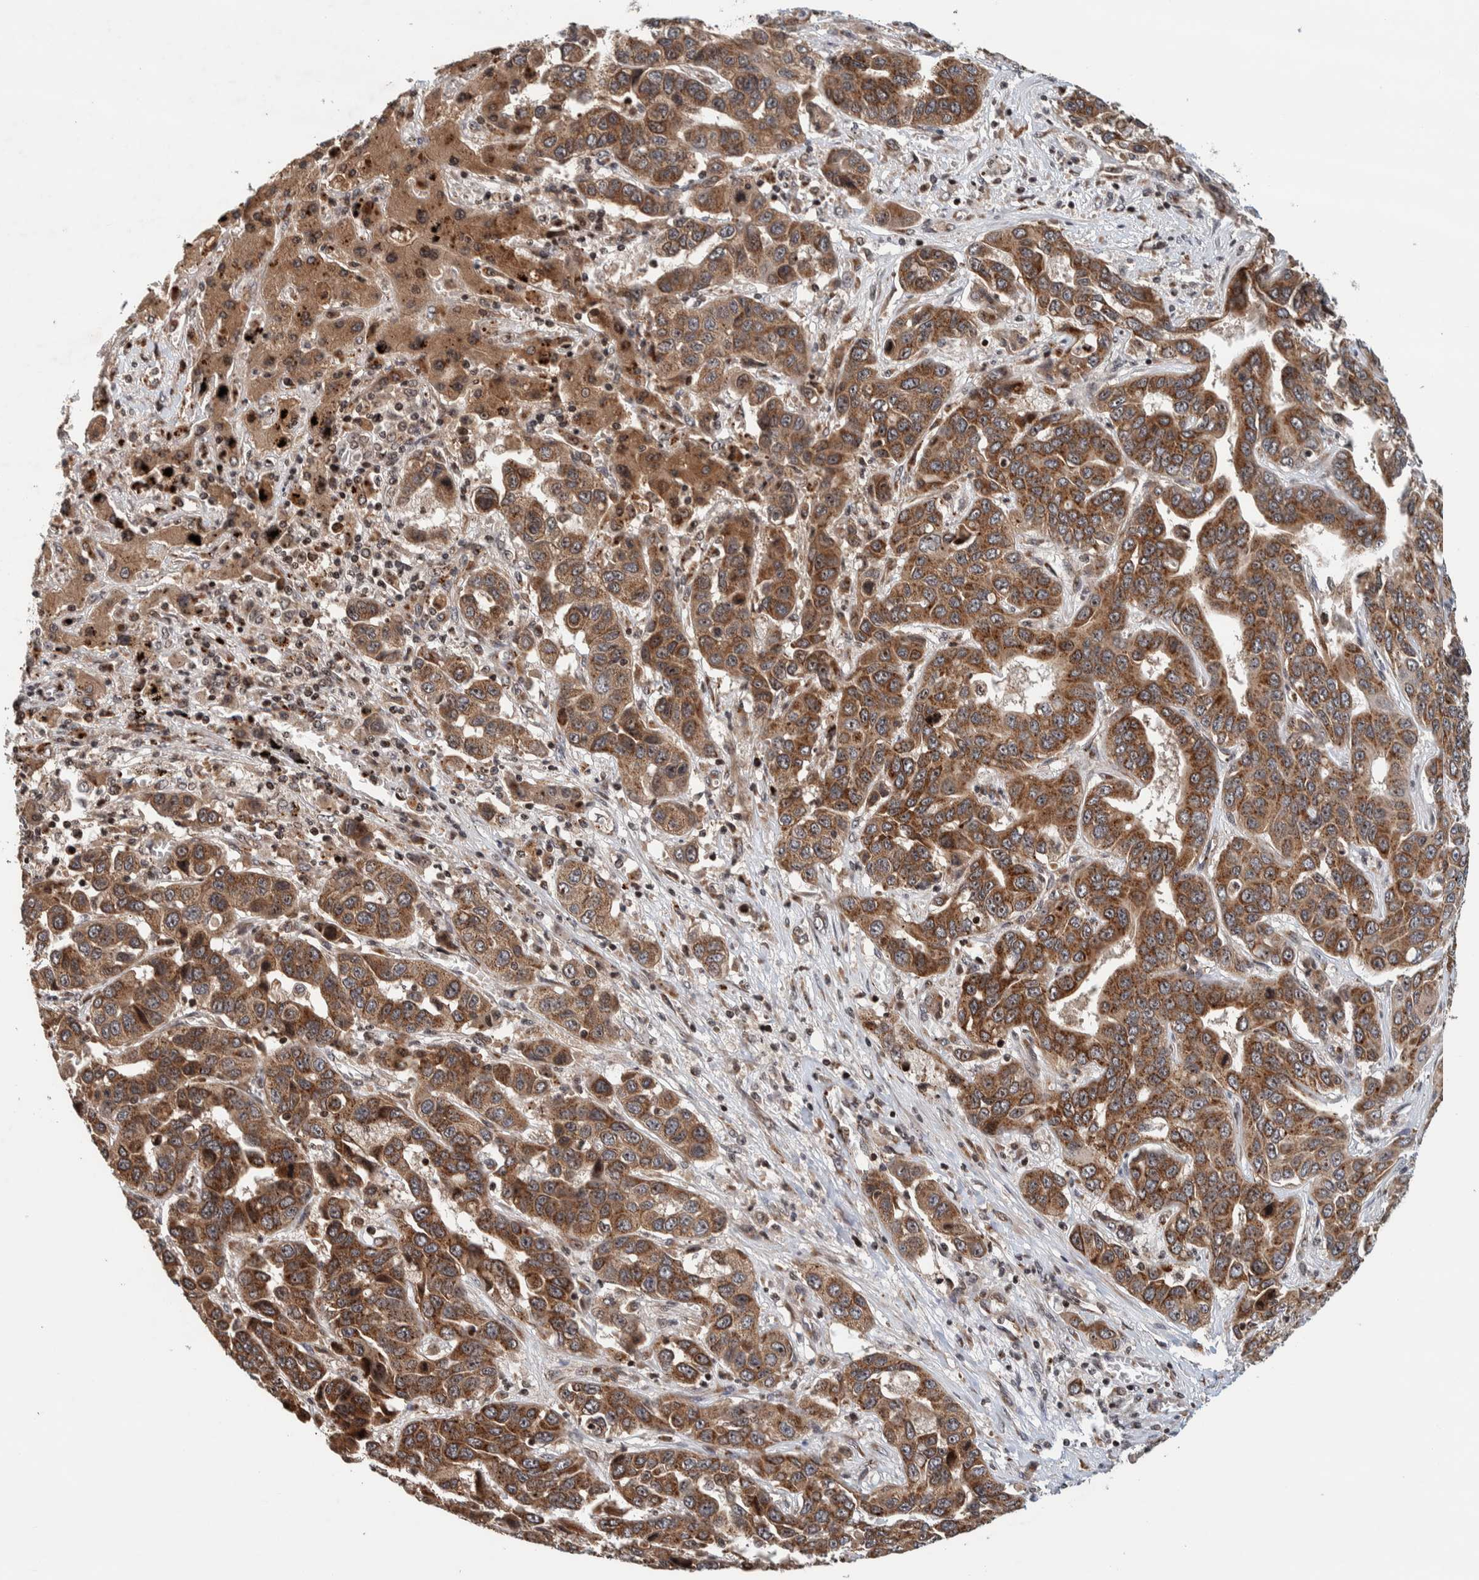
{"staining": {"intensity": "moderate", "quantity": ">75%", "location": "cytoplasmic/membranous"}, "tissue": "liver cancer", "cell_type": "Tumor cells", "image_type": "cancer", "snomed": [{"axis": "morphology", "description": "Cholangiocarcinoma"}, {"axis": "topography", "description": "Liver"}], "caption": "Liver cancer (cholangiocarcinoma) stained for a protein (brown) displays moderate cytoplasmic/membranous positive expression in approximately >75% of tumor cells.", "gene": "CCDC182", "patient": {"sex": "female", "age": 52}}